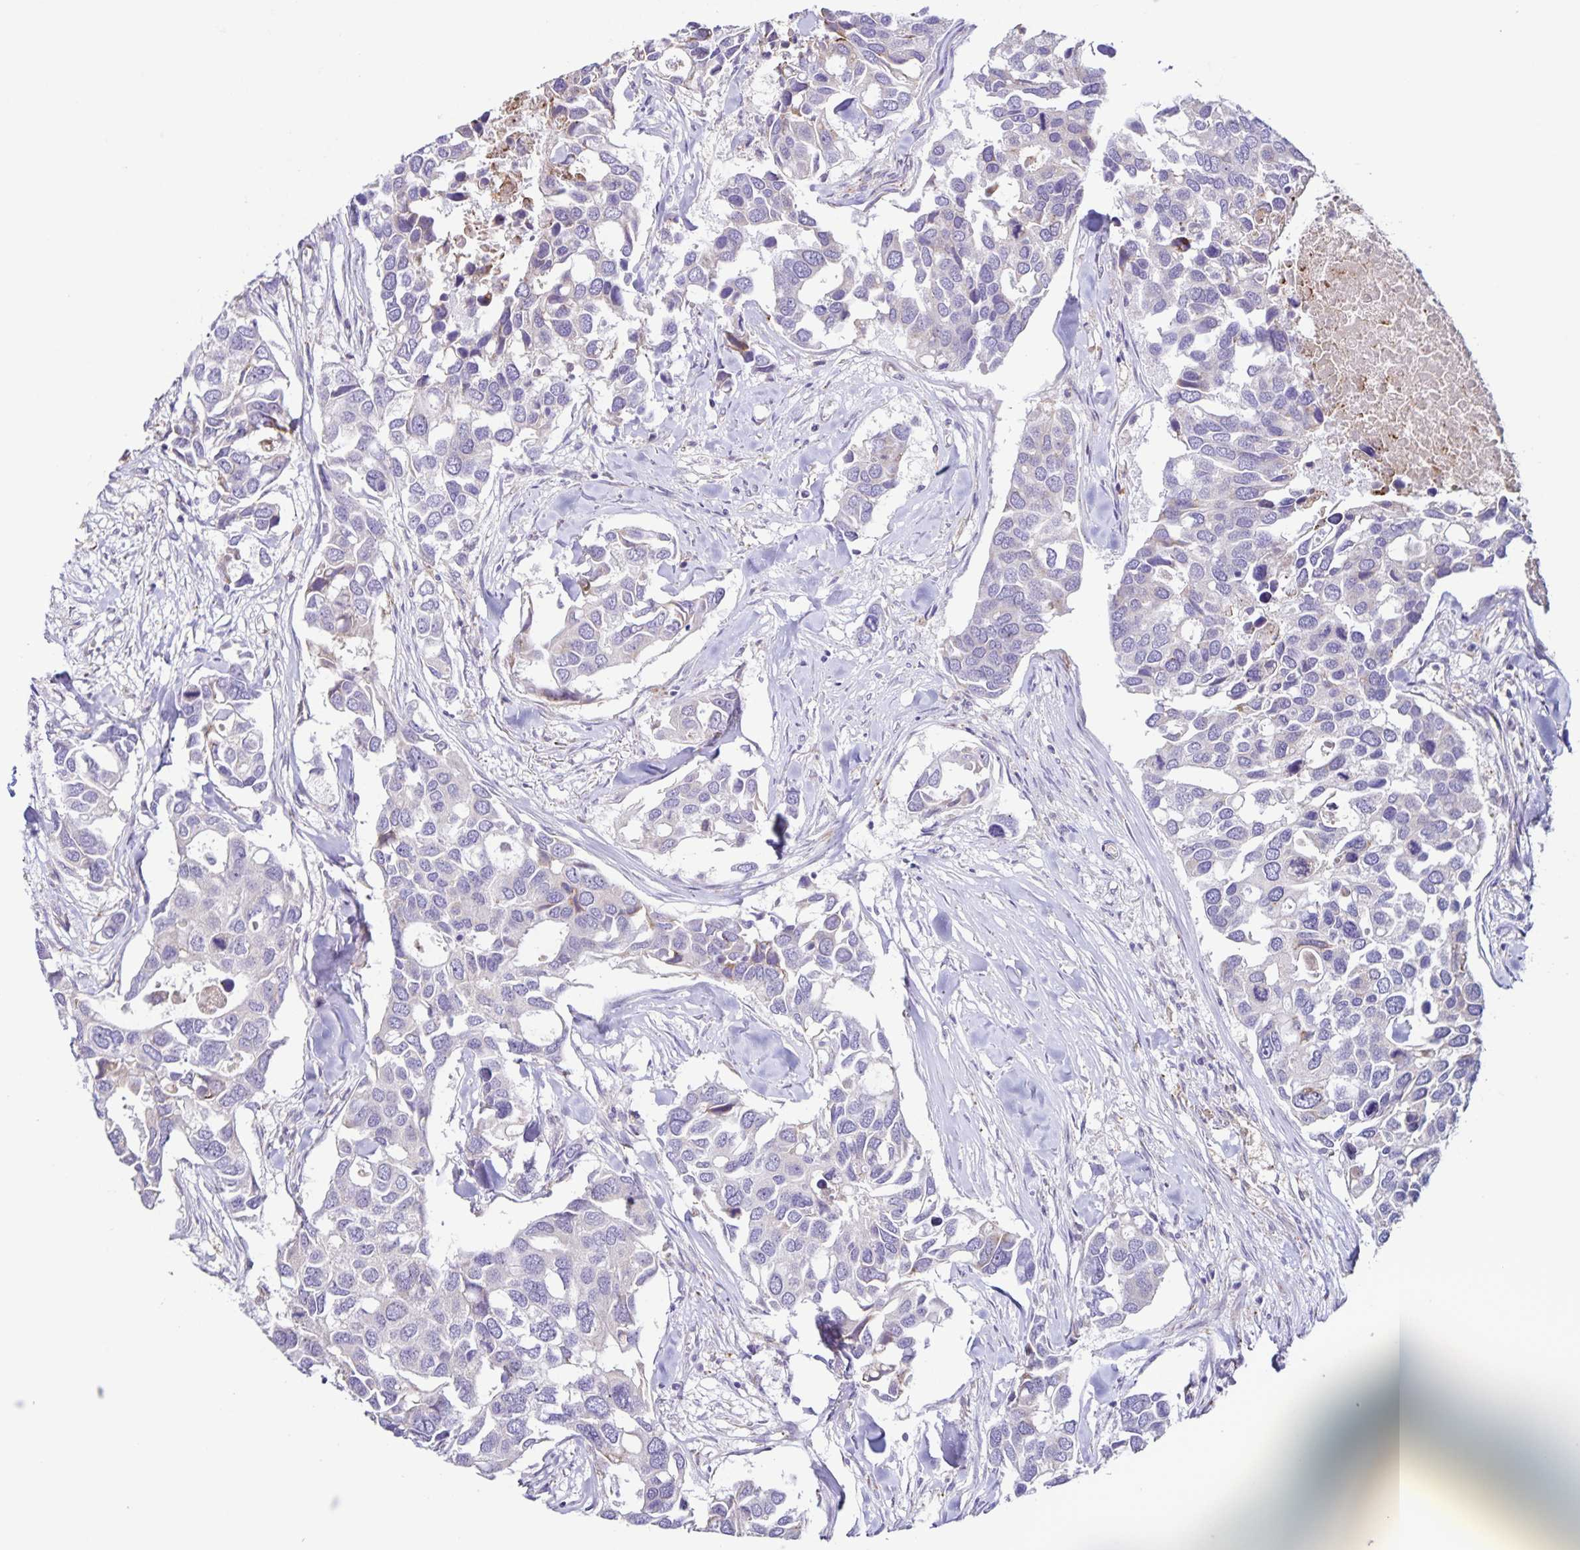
{"staining": {"intensity": "negative", "quantity": "none", "location": "none"}, "tissue": "breast cancer", "cell_type": "Tumor cells", "image_type": "cancer", "snomed": [{"axis": "morphology", "description": "Duct carcinoma"}, {"axis": "topography", "description": "Breast"}], "caption": "Tumor cells show no significant positivity in breast invasive ductal carcinoma.", "gene": "STPG4", "patient": {"sex": "female", "age": 83}}